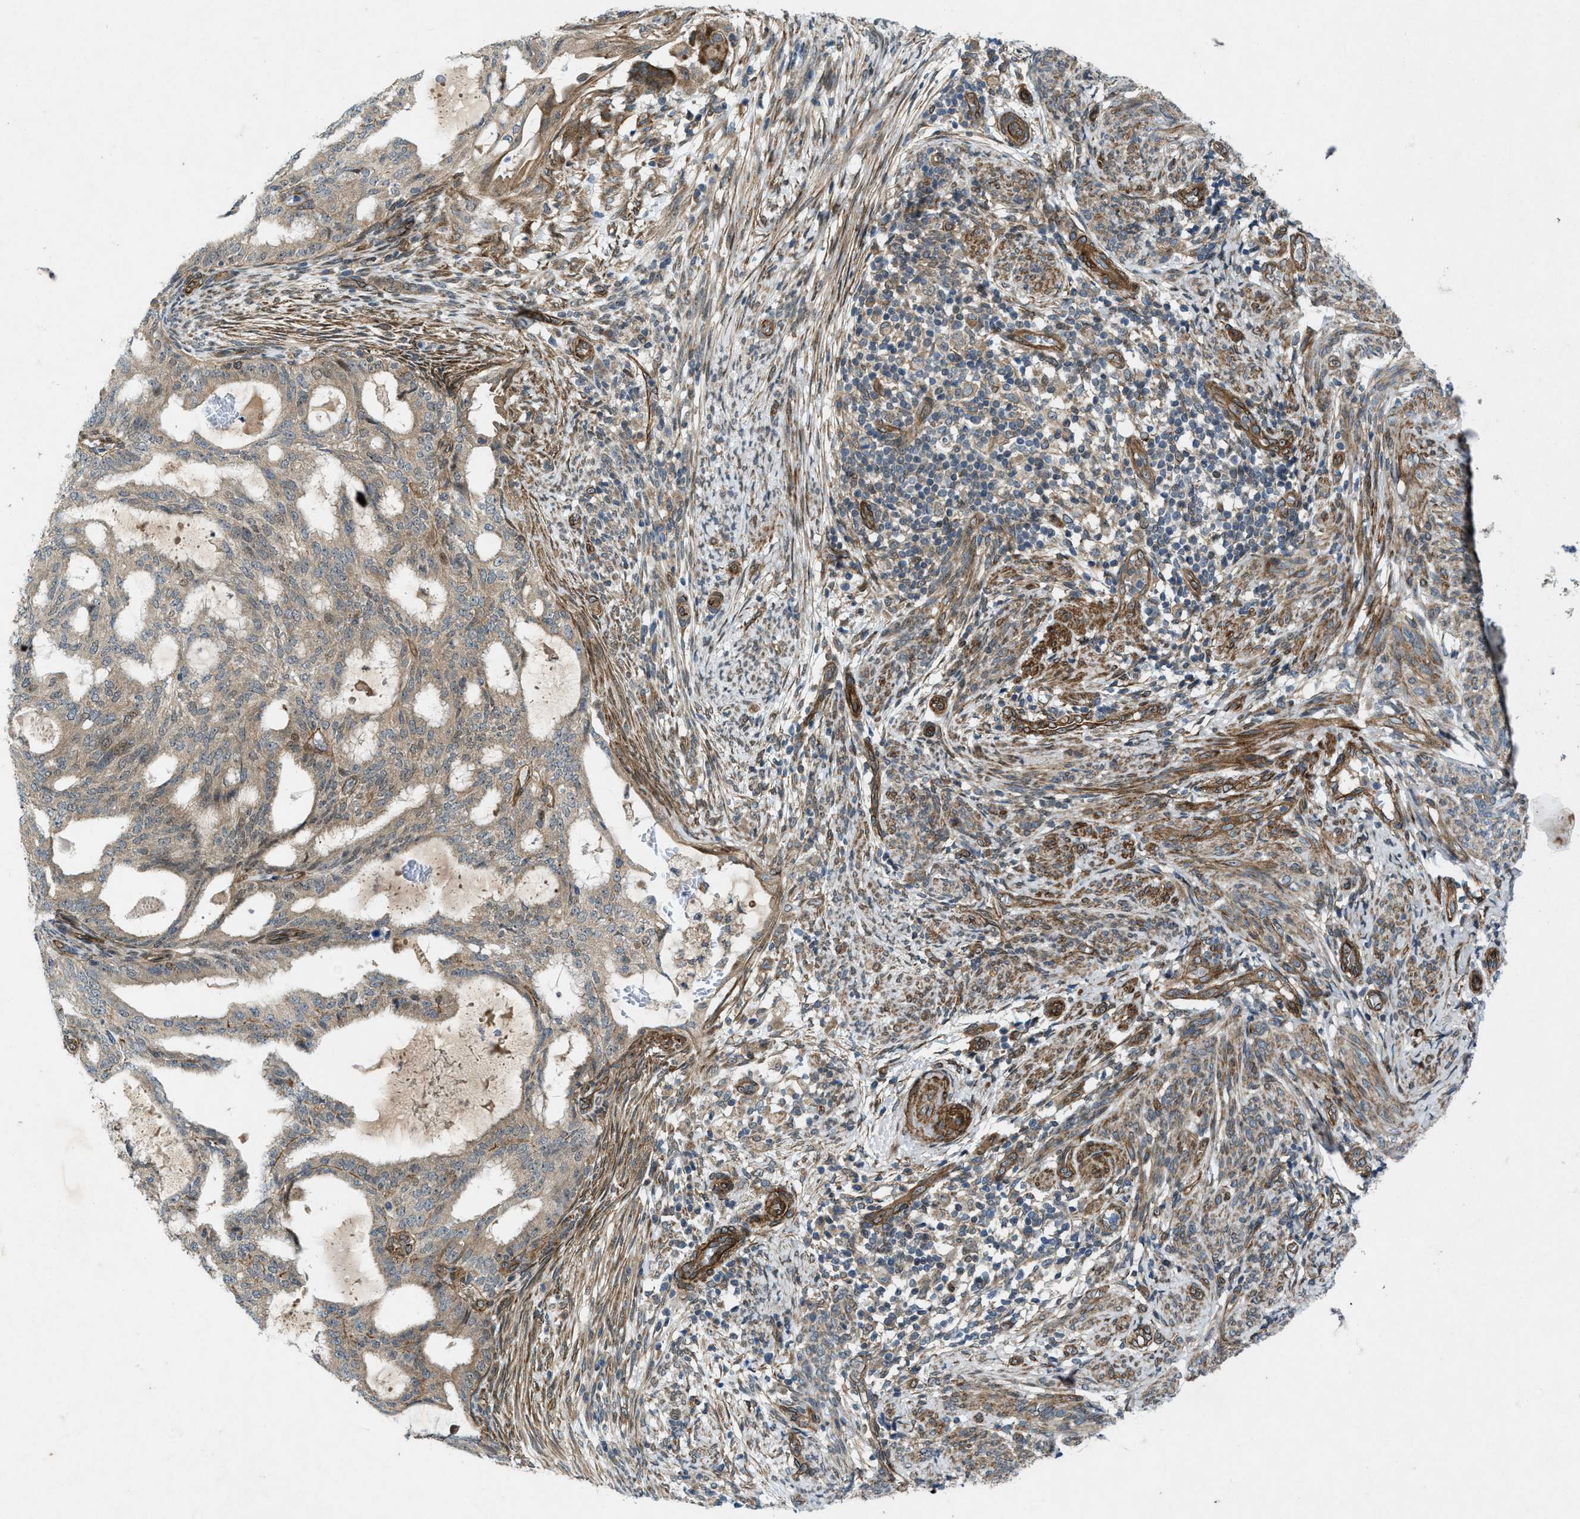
{"staining": {"intensity": "weak", "quantity": ">75%", "location": "cytoplasmic/membranous"}, "tissue": "endometrial cancer", "cell_type": "Tumor cells", "image_type": "cancer", "snomed": [{"axis": "morphology", "description": "Adenocarcinoma, NOS"}, {"axis": "topography", "description": "Endometrium"}], "caption": "DAB (3,3'-diaminobenzidine) immunohistochemical staining of human adenocarcinoma (endometrial) shows weak cytoplasmic/membranous protein positivity in approximately >75% of tumor cells.", "gene": "URGCP", "patient": {"sex": "female", "age": 58}}